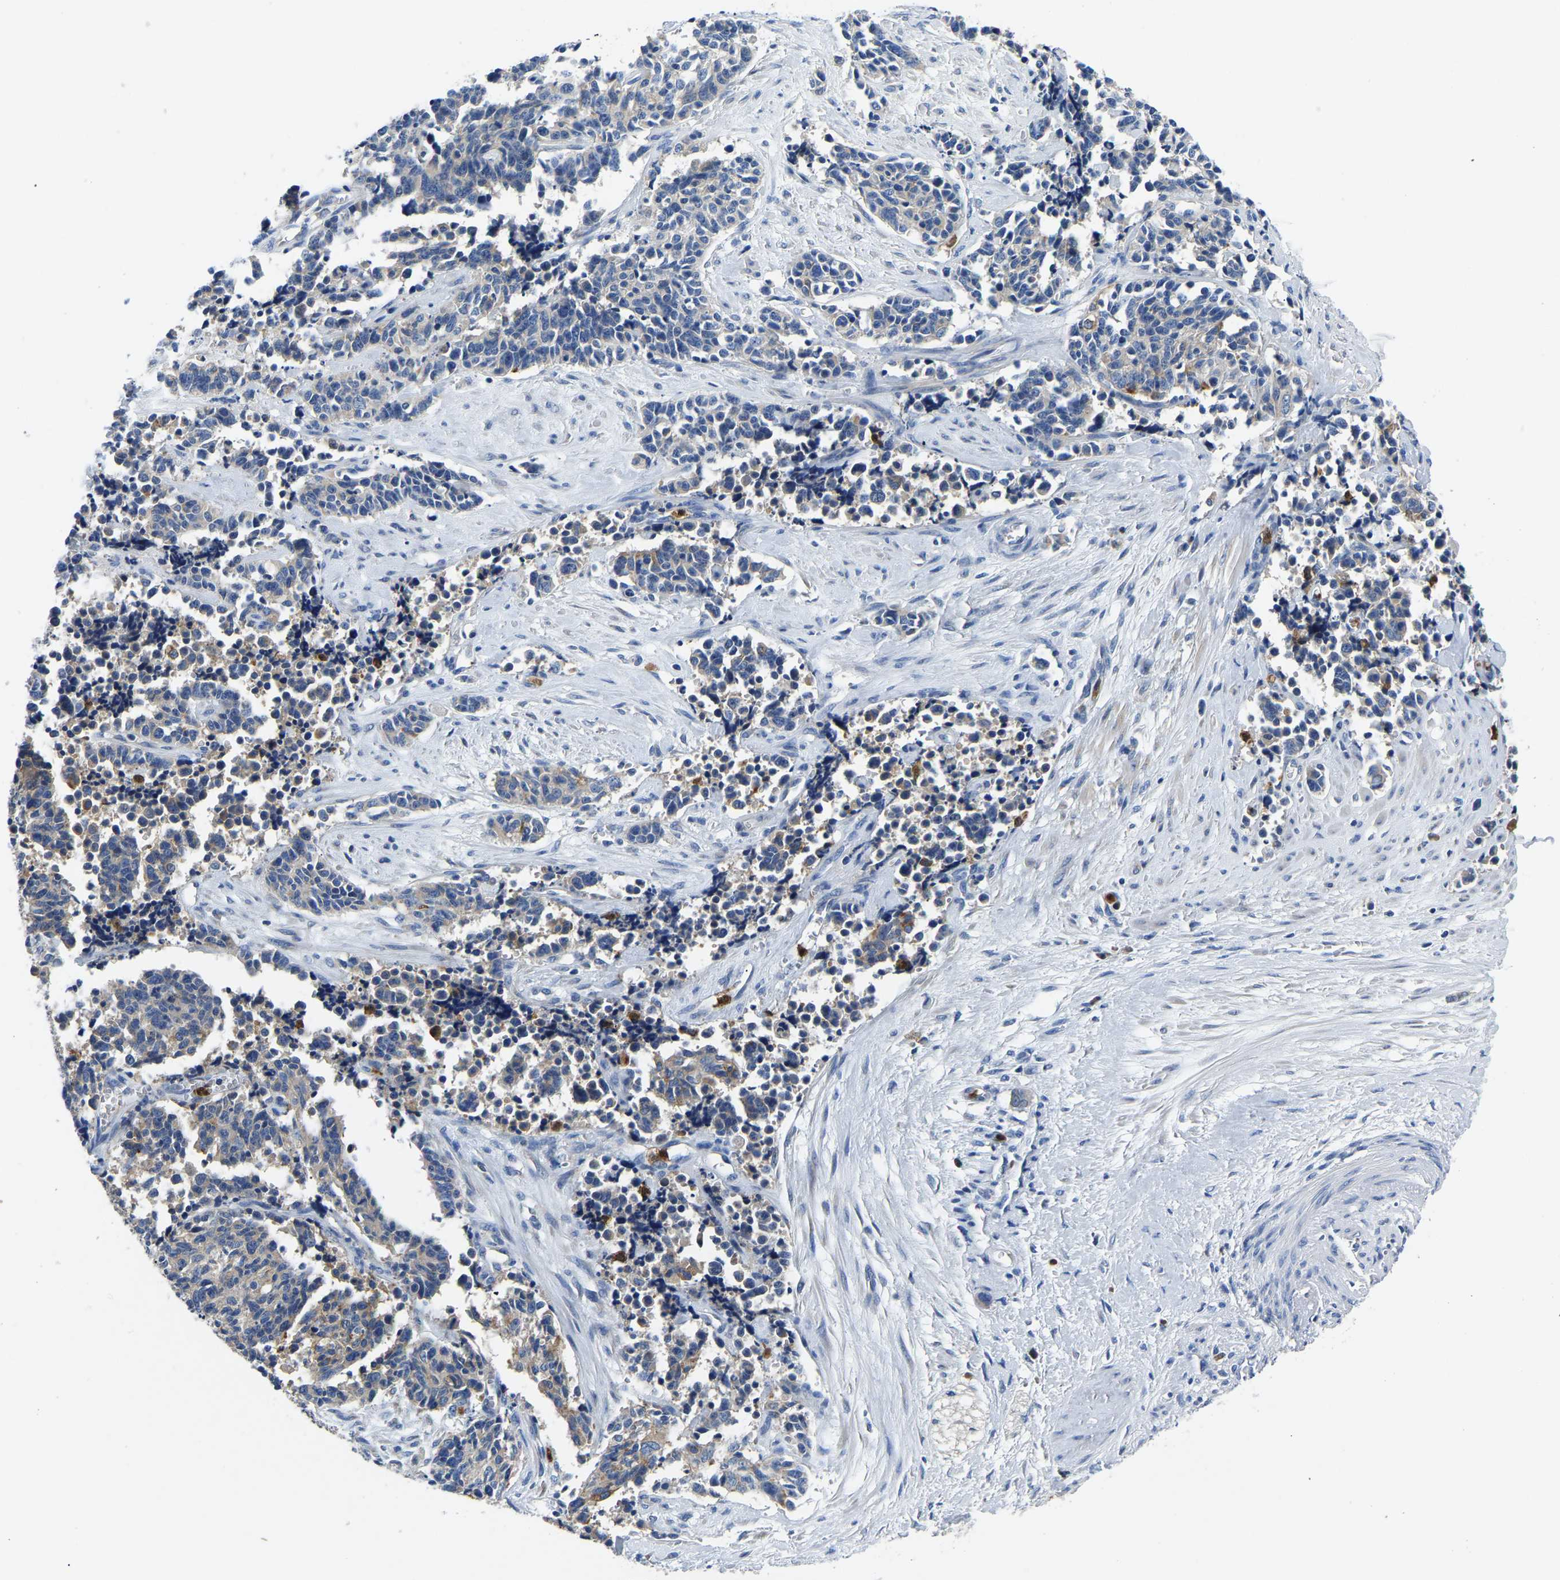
{"staining": {"intensity": "weak", "quantity": "<25%", "location": "cytoplasmic/membranous"}, "tissue": "cervical cancer", "cell_type": "Tumor cells", "image_type": "cancer", "snomed": [{"axis": "morphology", "description": "Squamous cell carcinoma, NOS"}, {"axis": "topography", "description": "Cervix"}], "caption": "DAB immunohistochemical staining of squamous cell carcinoma (cervical) displays no significant staining in tumor cells. (DAB (3,3'-diaminobenzidine) immunohistochemistry visualized using brightfield microscopy, high magnification).", "gene": "TOR1B", "patient": {"sex": "female", "age": 35}}